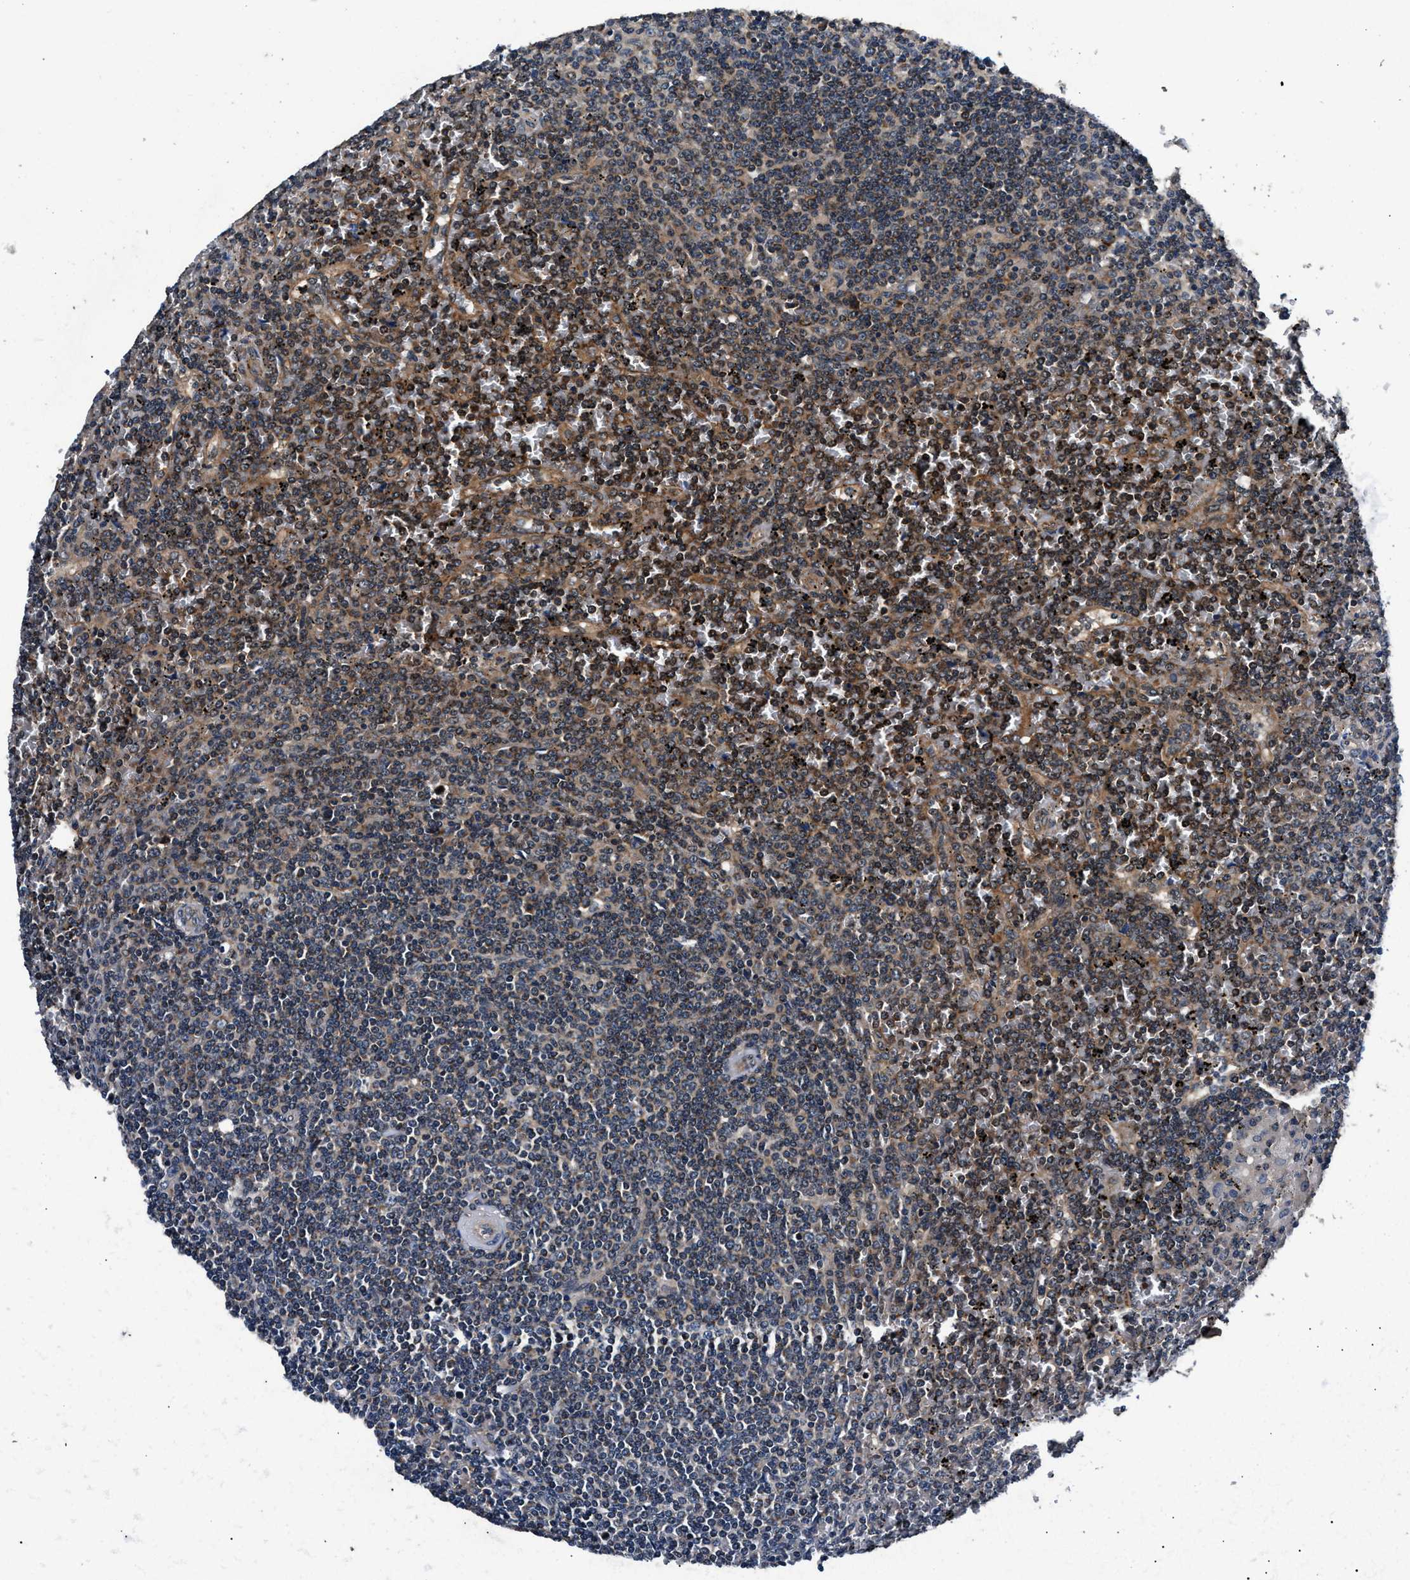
{"staining": {"intensity": "moderate", "quantity": "25%-75%", "location": "cytoplasmic/membranous"}, "tissue": "lymphoma", "cell_type": "Tumor cells", "image_type": "cancer", "snomed": [{"axis": "morphology", "description": "Malignant lymphoma, non-Hodgkin's type, Low grade"}, {"axis": "topography", "description": "Spleen"}], "caption": "This is an image of IHC staining of lymphoma, which shows moderate staining in the cytoplasmic/membranous of tumor cells.", "gene": "IMMT", "patient": {"sex": "female", "age": 19}}